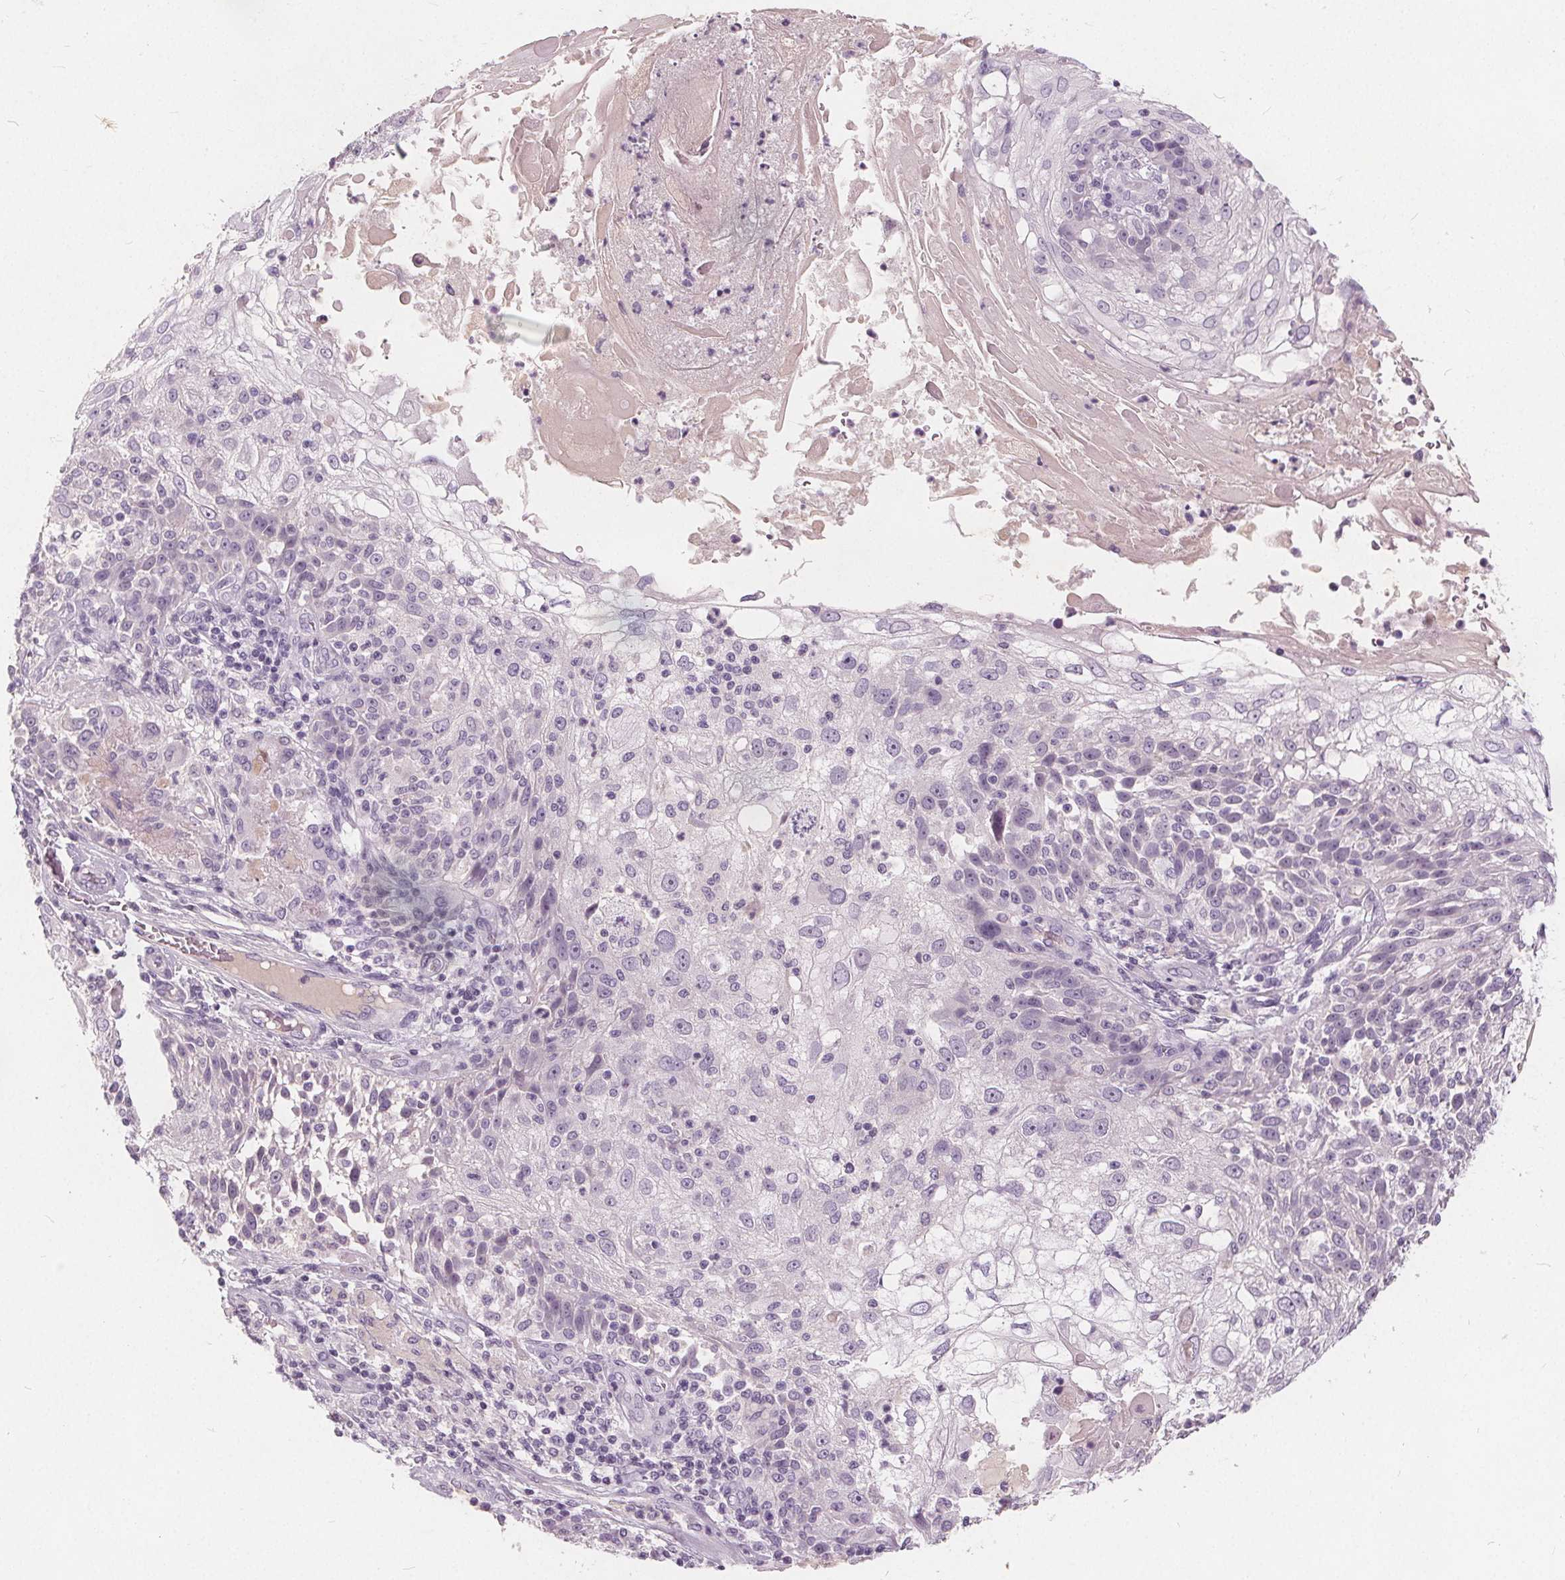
{"staining": {"intensity": "negative", "quantity": "none", "location": "none"}, "tissue": "skin cancer", "cell_type": "Tumor cells", "image_type": "cancer", "snomed": [{"axis": "morphology", "description": "Normal tissue, NOS"}, {"axis": "morphology", "description": "Squamous cell carcinoma, NOS"}, {"axis": "topography", "description": "Skin"}], "caption": "Squamous cell carcinoma (skin) was stained to show a protein in brown. There is no significant positivity in tumor cells.", "gene": "PLA2G2E", "patient": {"sex": "female", "age": 83}}